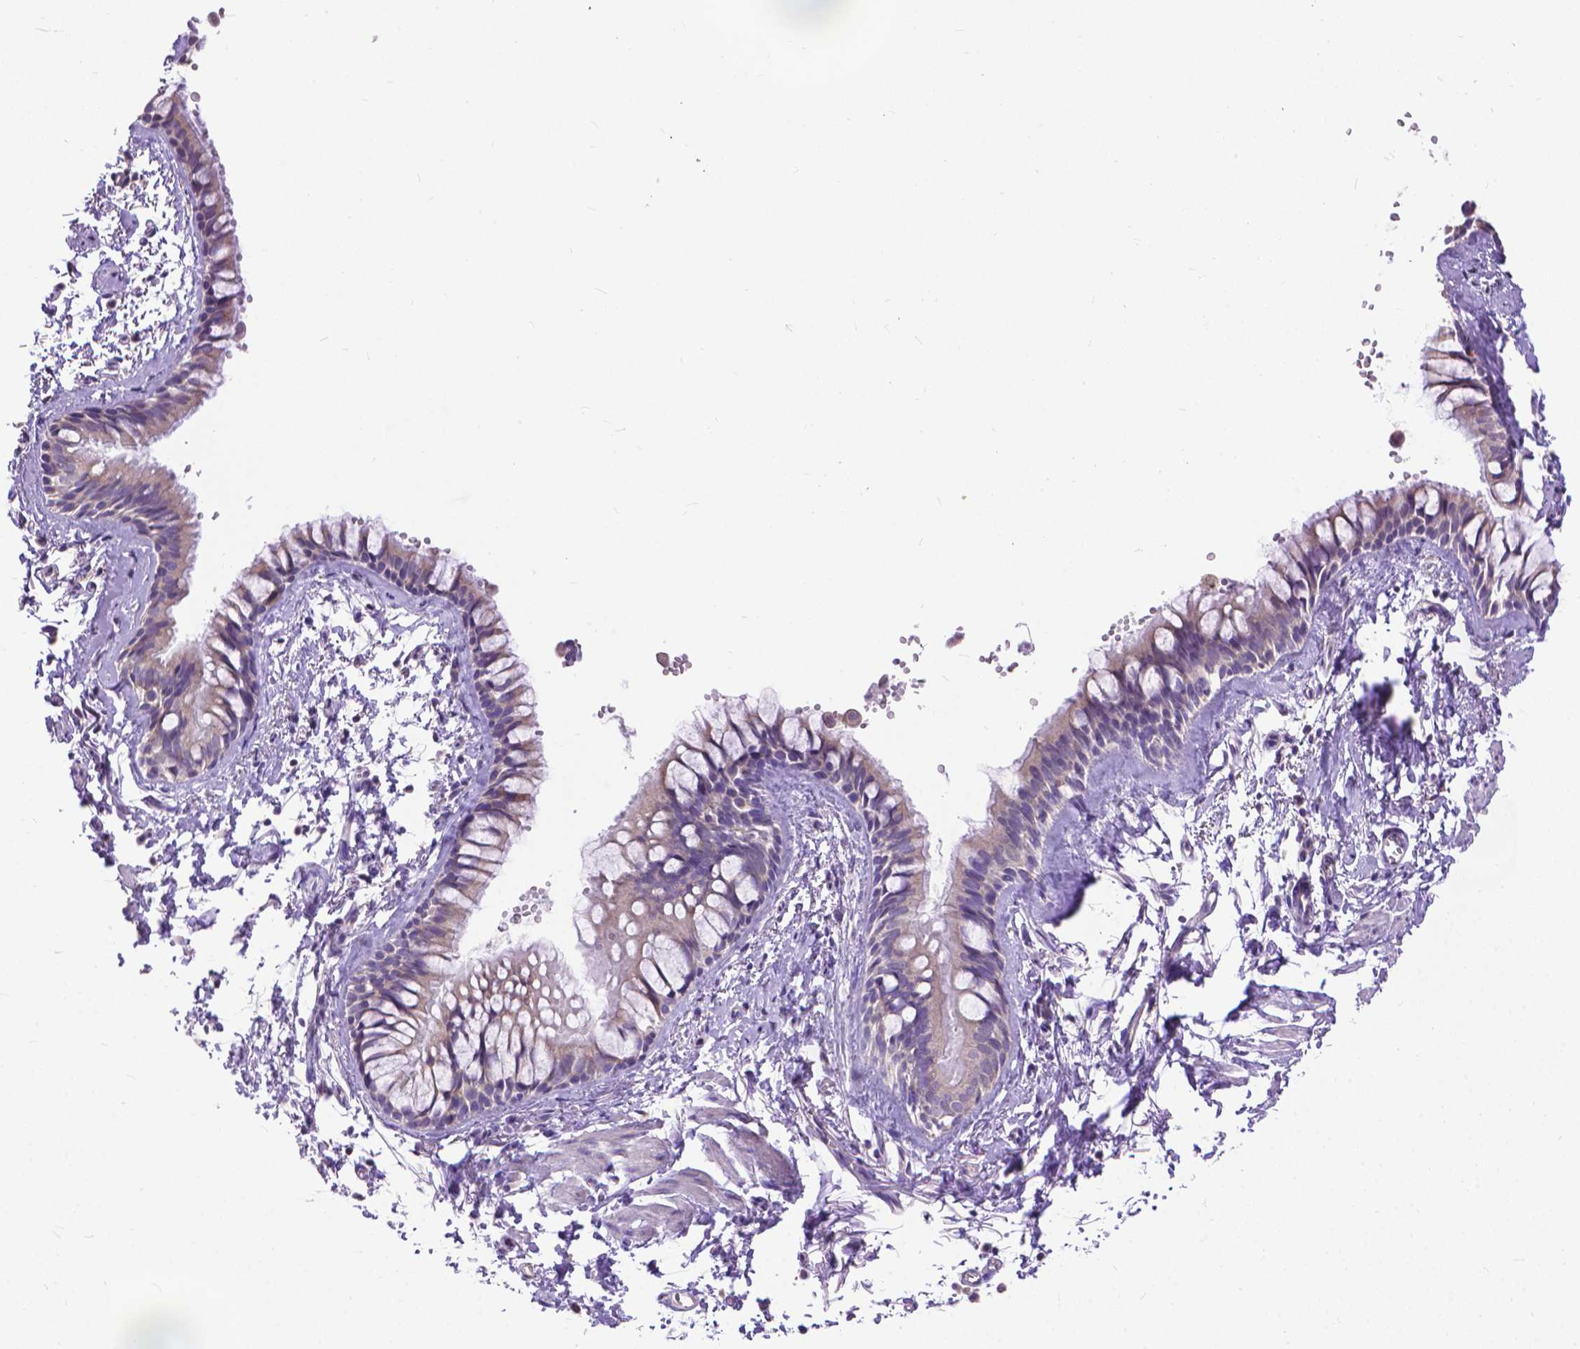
{"staining": {"intensity": "weak", "quantity": "<25%", "location": "cytoplasmic/membranous"}, "tissue": "bronchus", "cell_type": "Respiratory epithelial cells", "image_type": "normal", "snomed": [{"axis": "morphology", "description": "Normal tissue, NOS"}, {"axis": "topography", "description": "Bronchus"}], "caption": "Micrograph shows no protein expression in respiratory epithelial cells of normal bronchus. (Brightfield microscopy of DAB immunohistochemistry (IHC) at high magnification).", "gene": "SYN1", "patient": {"sex": "female", "age": 59}}